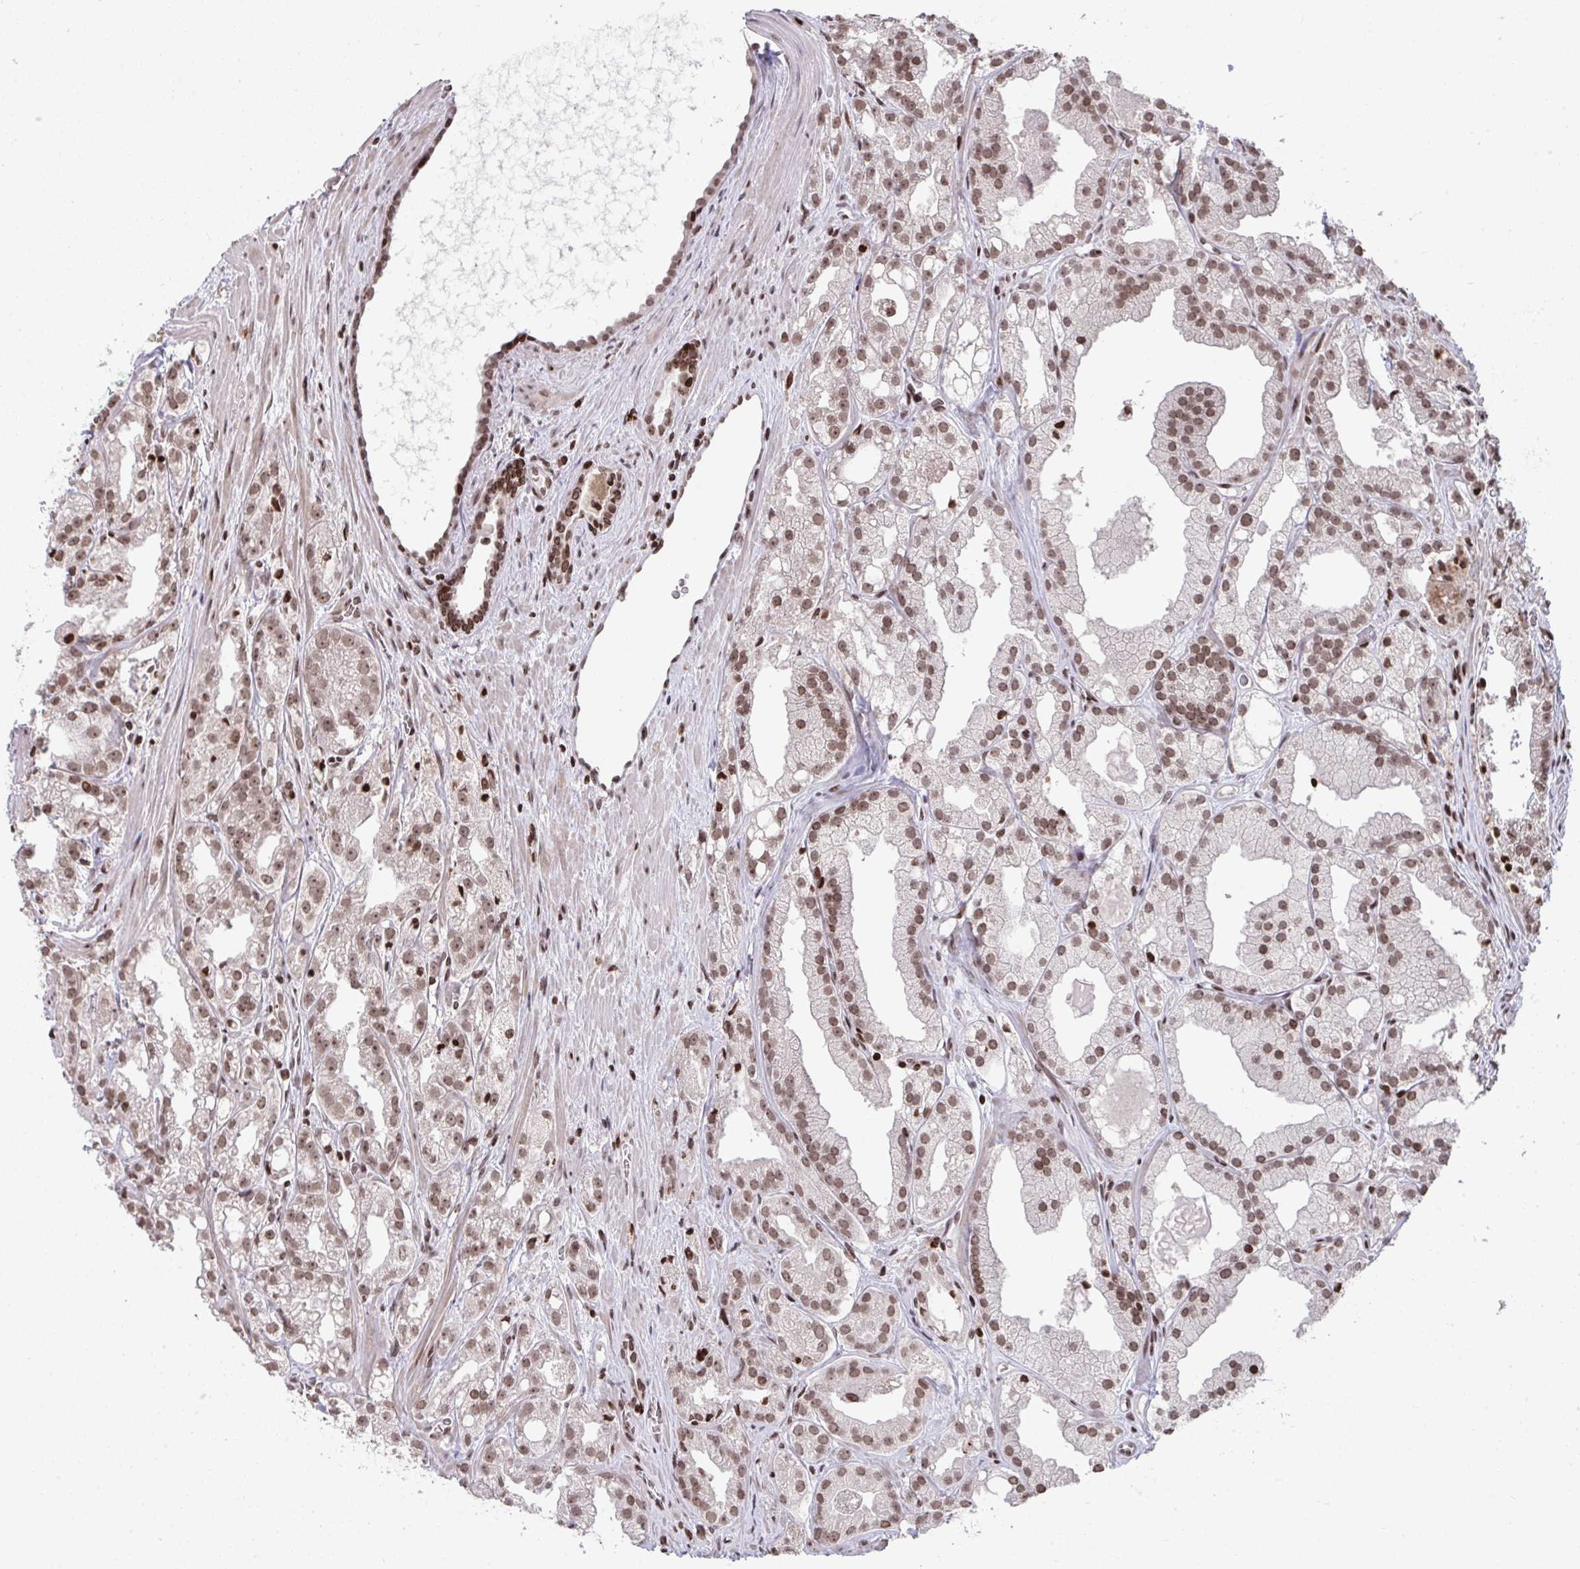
{"staining": {"intensity": "moderate", "quantity": ">75%", "location": "nuclear"}, "tissue": "prostate cancer", "cell_type": "Tumor cells", "image_type": "cancer", "snomed": [{"axis": "morphology", "description": "Adenocarcinoma, High grade"}, {"axis": "topography", "description": "Prostate"}], "caption": "A high-resolution photomicrograph shows immunohistochemistry staining of high-grade adenocarcinoma (prostate), which shows moderate nuclear staining in approximately >75% of tumor cells.", "gene": "NIP7", "patient": {"sex": "male", "age": 68}}